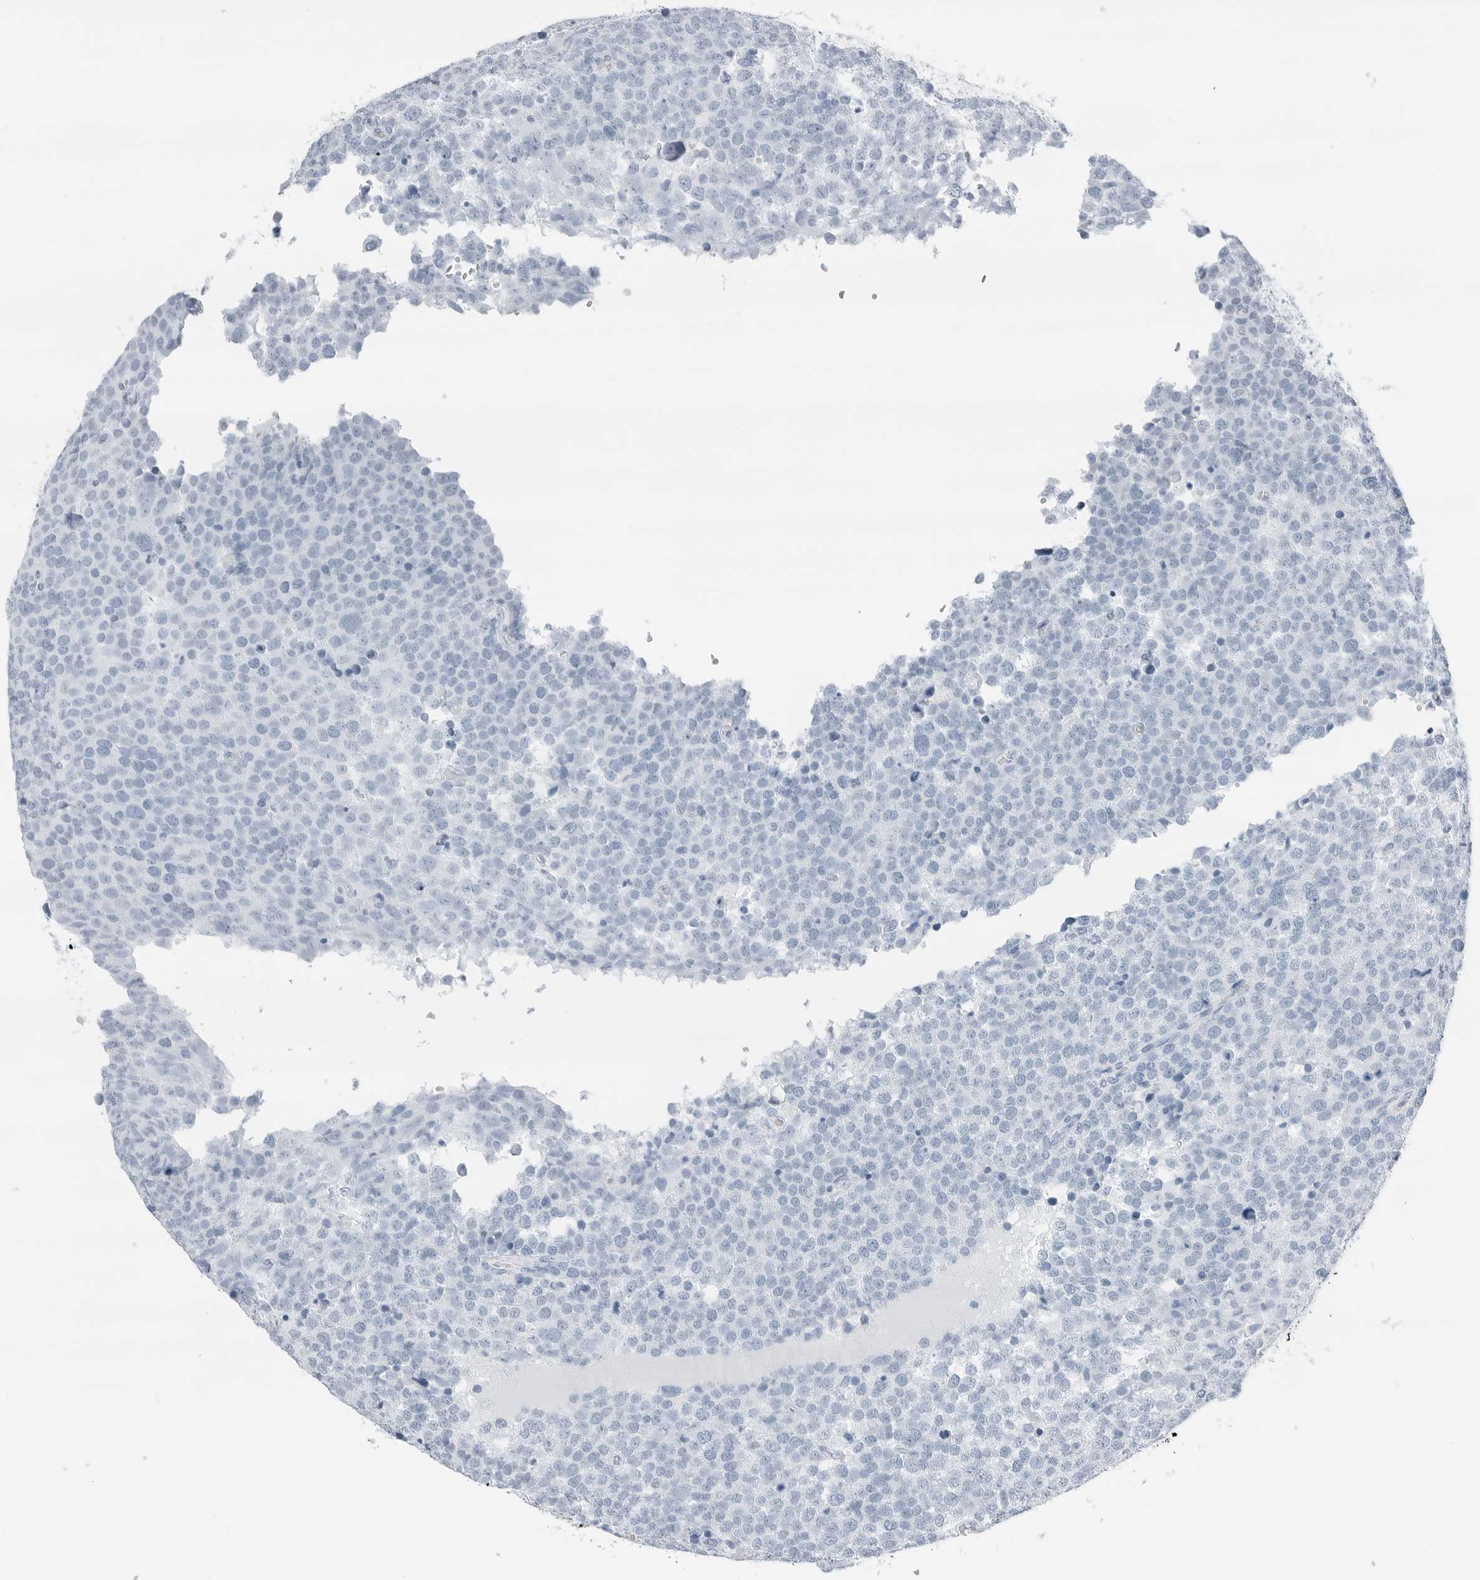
{"staining": {"intensity": "negative", "quantity": "none", "location": "none"}, "tissue": "testis cancer", "cell_type": "Tumor cells", "image_type": "cancer", "snomed": [{"axis": "morphology", "description": "Seminoma, NOS"}, {"axis": "topography", "description": "Testis"}], "caption": "The photomicrograph displays no staining of tumor cells in testis cancer (seminoma). Brightfield microscopy of IHC stained with DAB (3,3'-diaminobenzidine) (brown) and hematoxylin (blue), captured at high magnification.", "gene": "SLPI", "patient": {"sex": "male", "age": 71}}